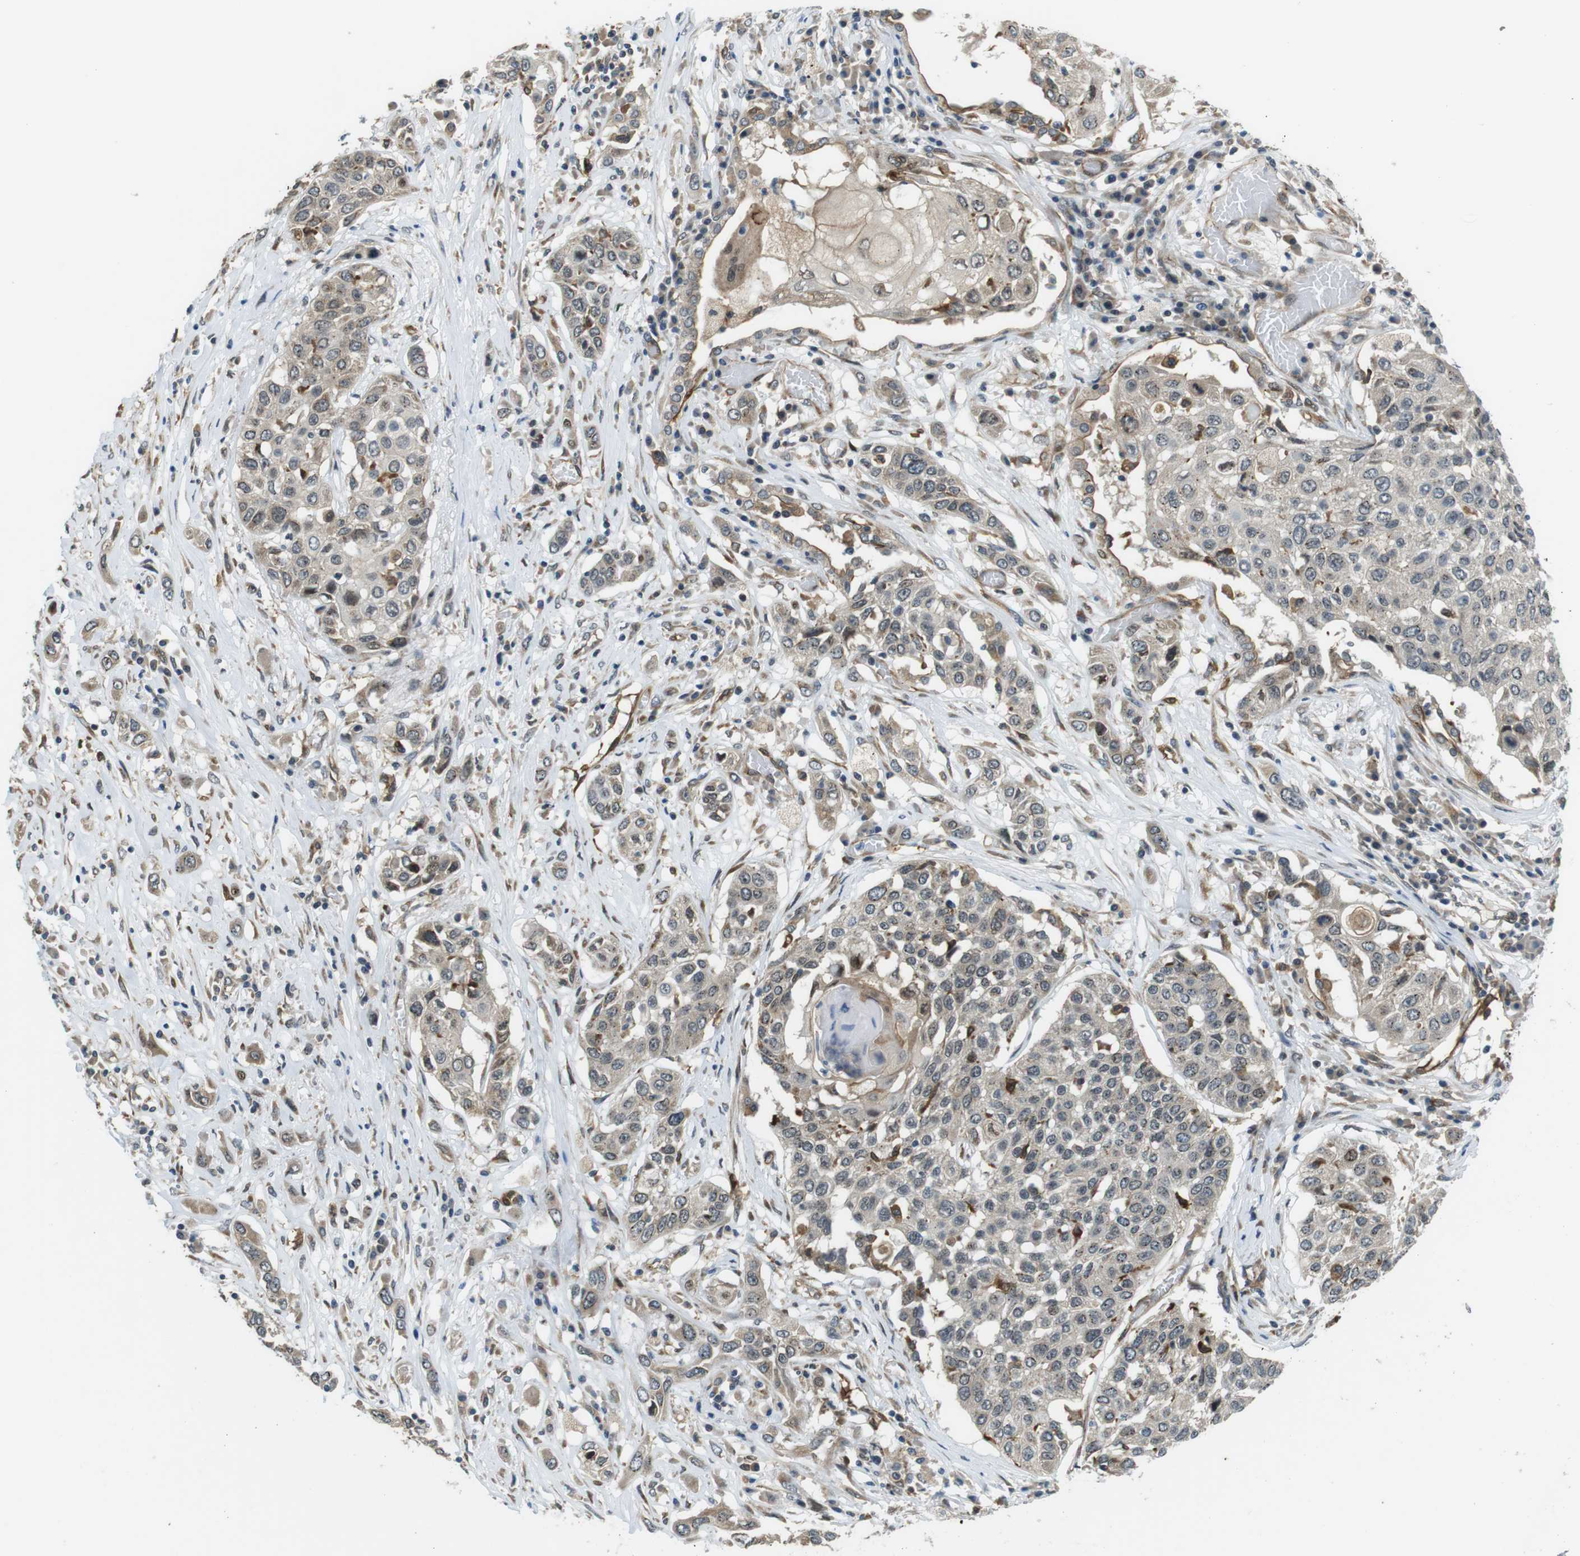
{"staining": {"intensity": "moderate", "quantity": "<25%", "location": "cytoplasmic/membranous"}, "tissue": "lung cancer", "cell_type": "Tumor cells", "image_type": "cancer", "snomed": [{"axis": "morphology", "description": "Squamous cell carcinoma, NOS"}, {"axis": "topography", "description": "Lung"}], "caption": "An immunohistochemistry image of tumor tissue is shown. Protein staining in brown labels moderate cytoplasmic/membranous positivity in squamous cell carcinoma (lung) within tumor cells.", "gene": "PALD1", "patient": {"sex": "male", "age": 71}}